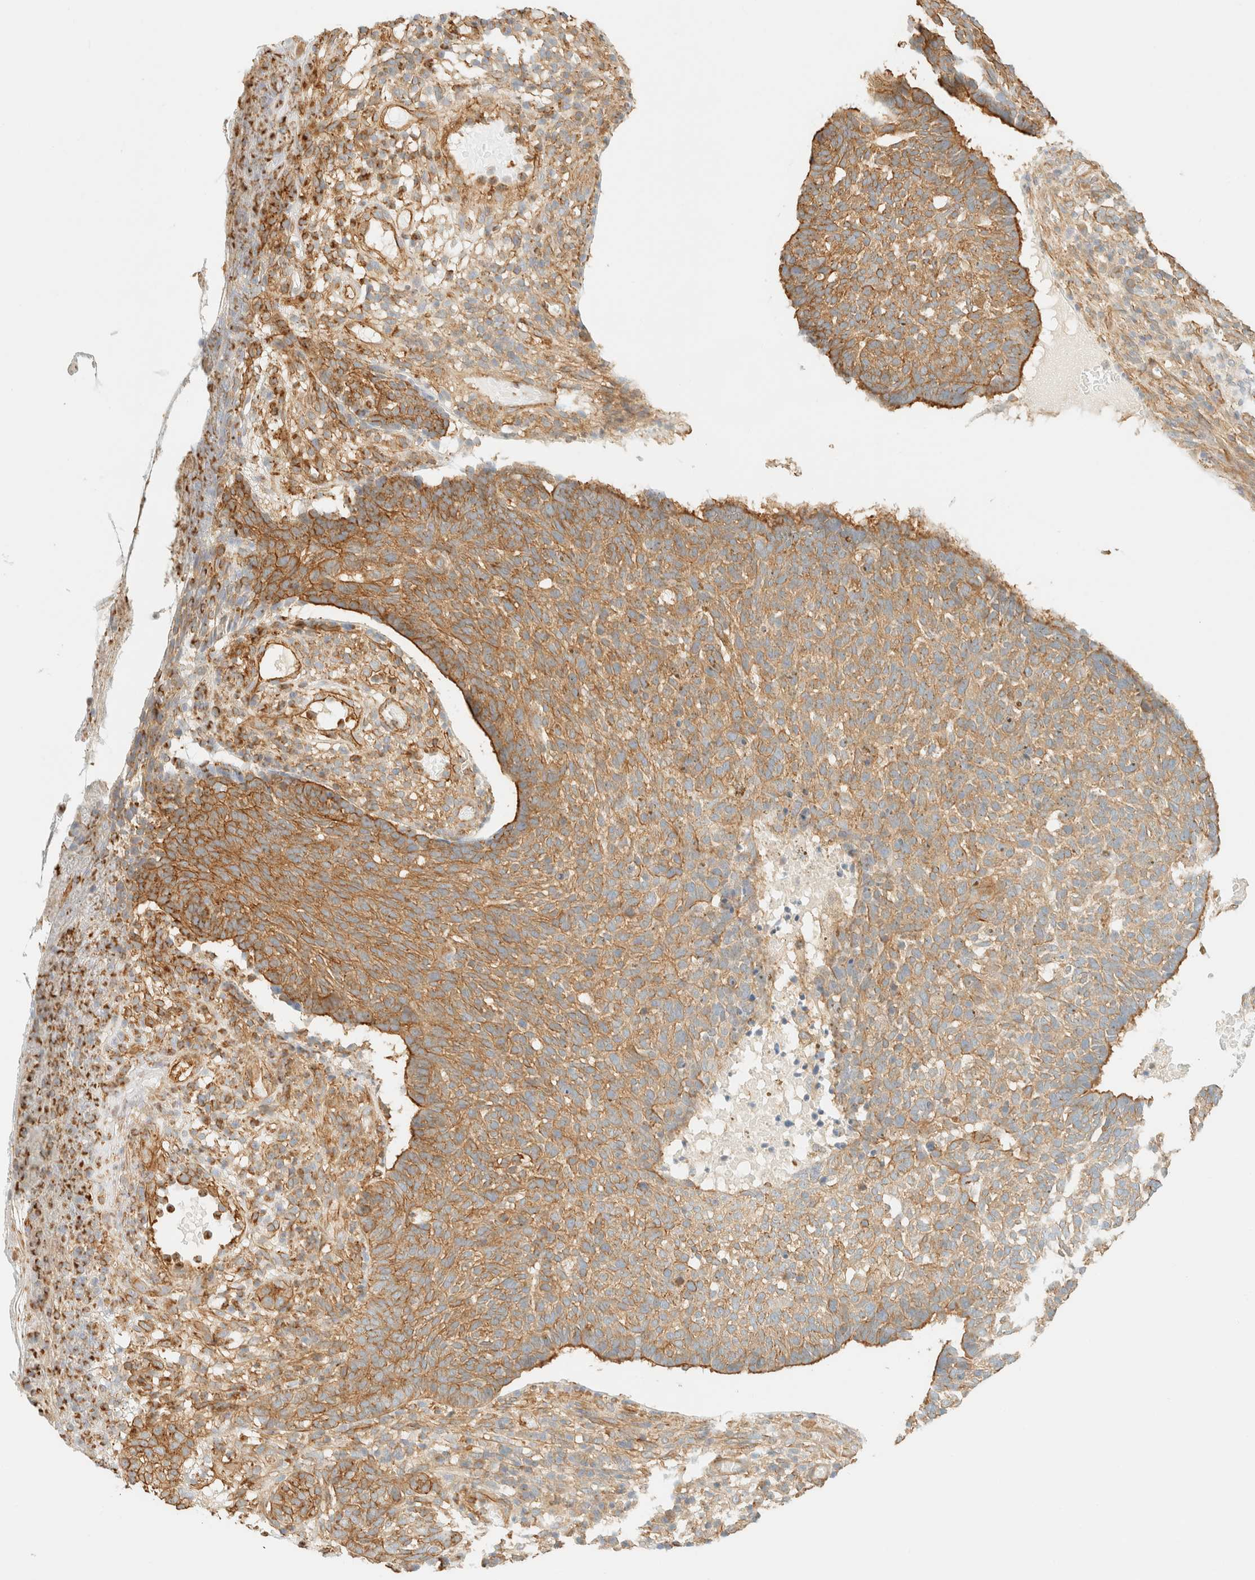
{"staining": {"intensity": "moderate", "quantity": ">75%", "location": "cytoplasmic/membranous"}, "tissue": "skin cancer", "cell_type": "Tumor cells", "image_type": "cancer", "snomed": [{"axis": "morphology", "description": "Basal cell carcinoma"}, {"axis": "topography", "description": "Skin"}], "caption": "A photomicrograph of human skin cancer stained for a protein reveals moderate cytoplasmic/membranous brown staining in tumor cells.", "gene": "OTOP2", "patient": {"sex": "male", "age": 85}}